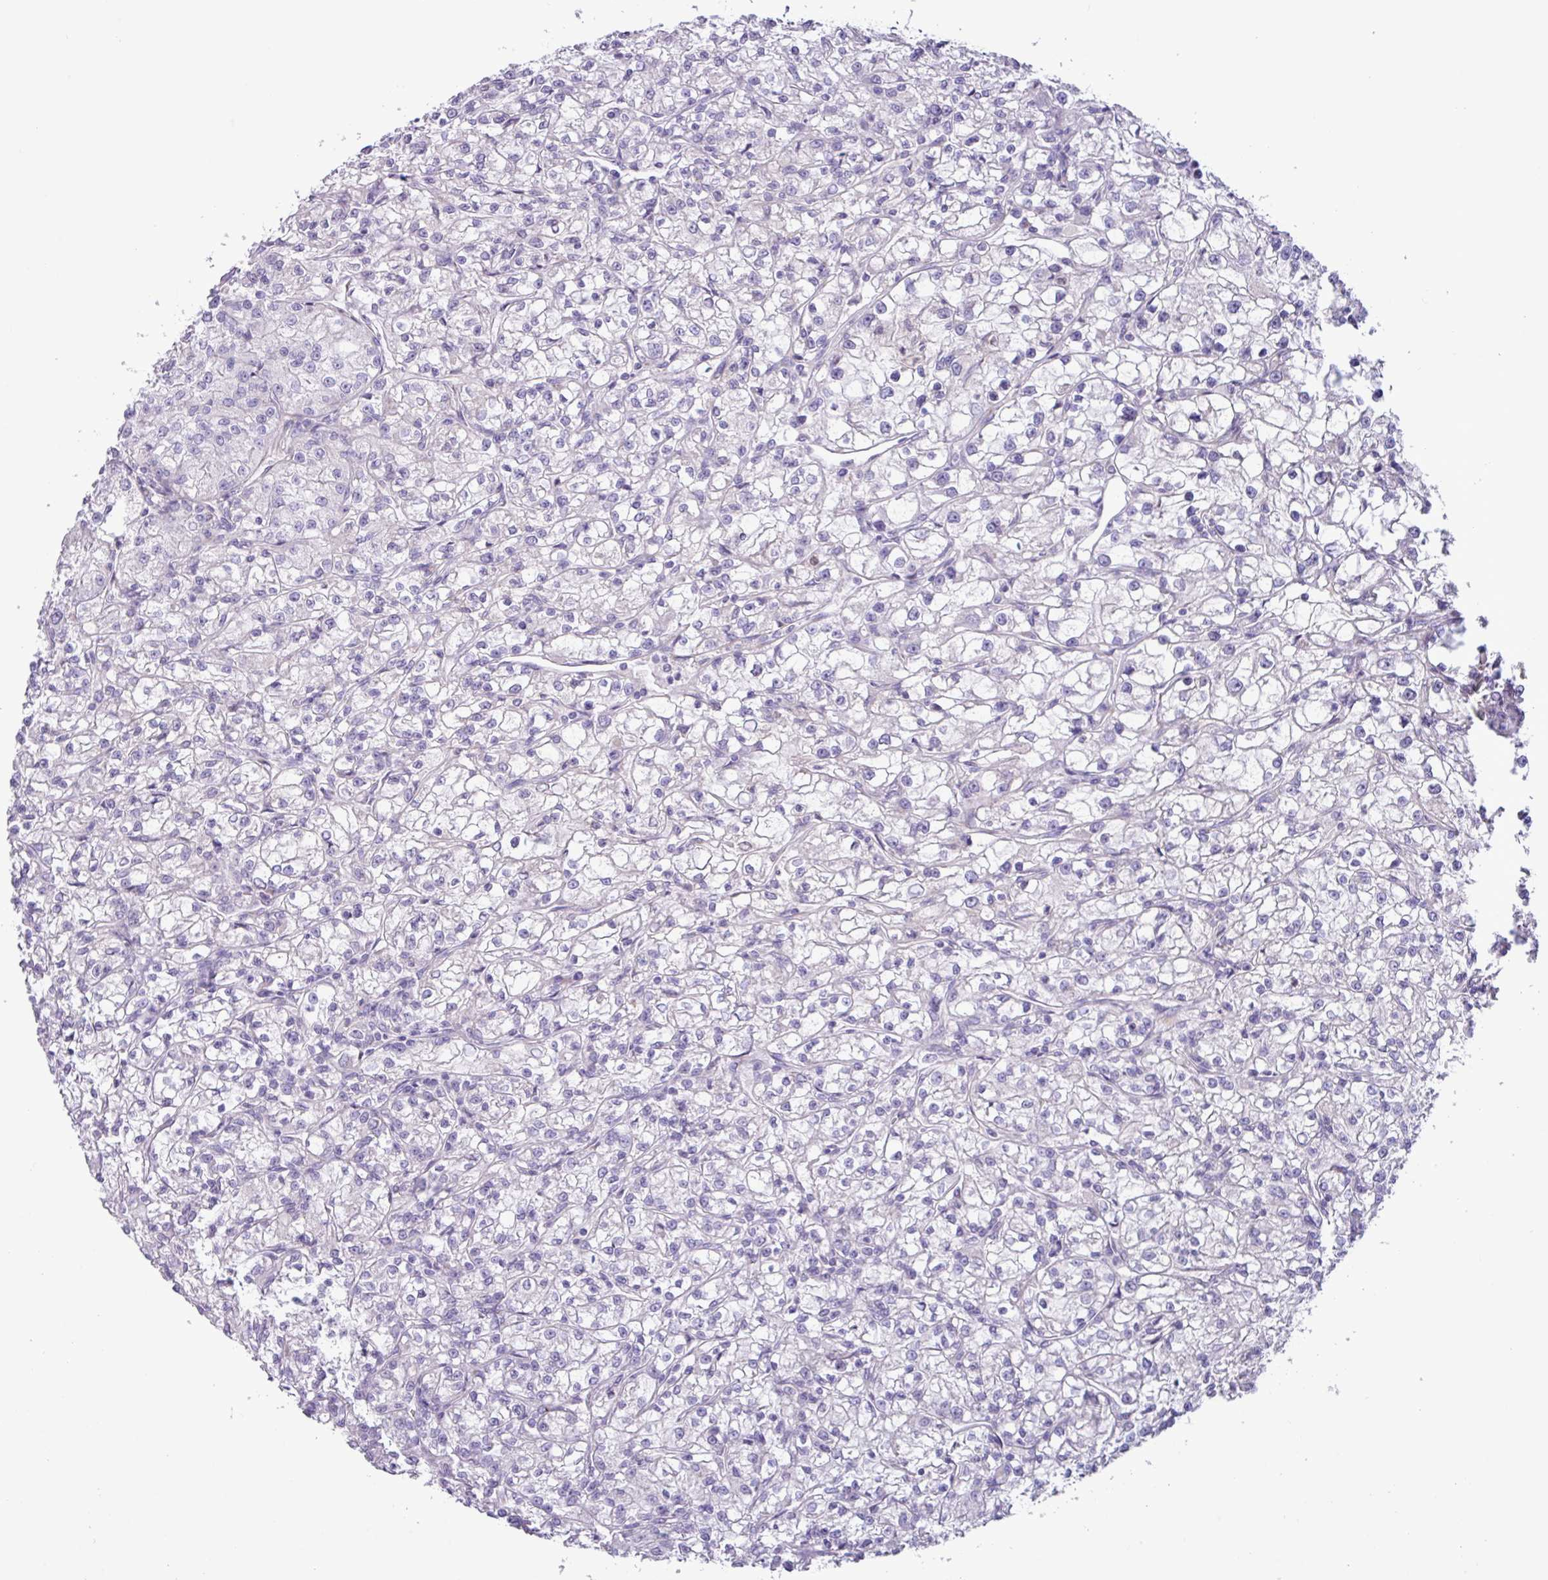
{"staining": {"intensity": "negative", "quantity": "none", "location": "none"}, "tissue": "renal cancer", "cell_type": "Tumor cells", "image_type": "cancer", "snomed": [{"axis": "morphology", "description": "Adenocarcinoma, NOS"}, {"axis": "topography", "description": "Kidney"}], "caption": "Renal cancer stained for a protein using immunohistochemistry exhibits no expression tumor cells.", "gene": "STIMATE", "patient": {"sex": "female", "age": 59}}